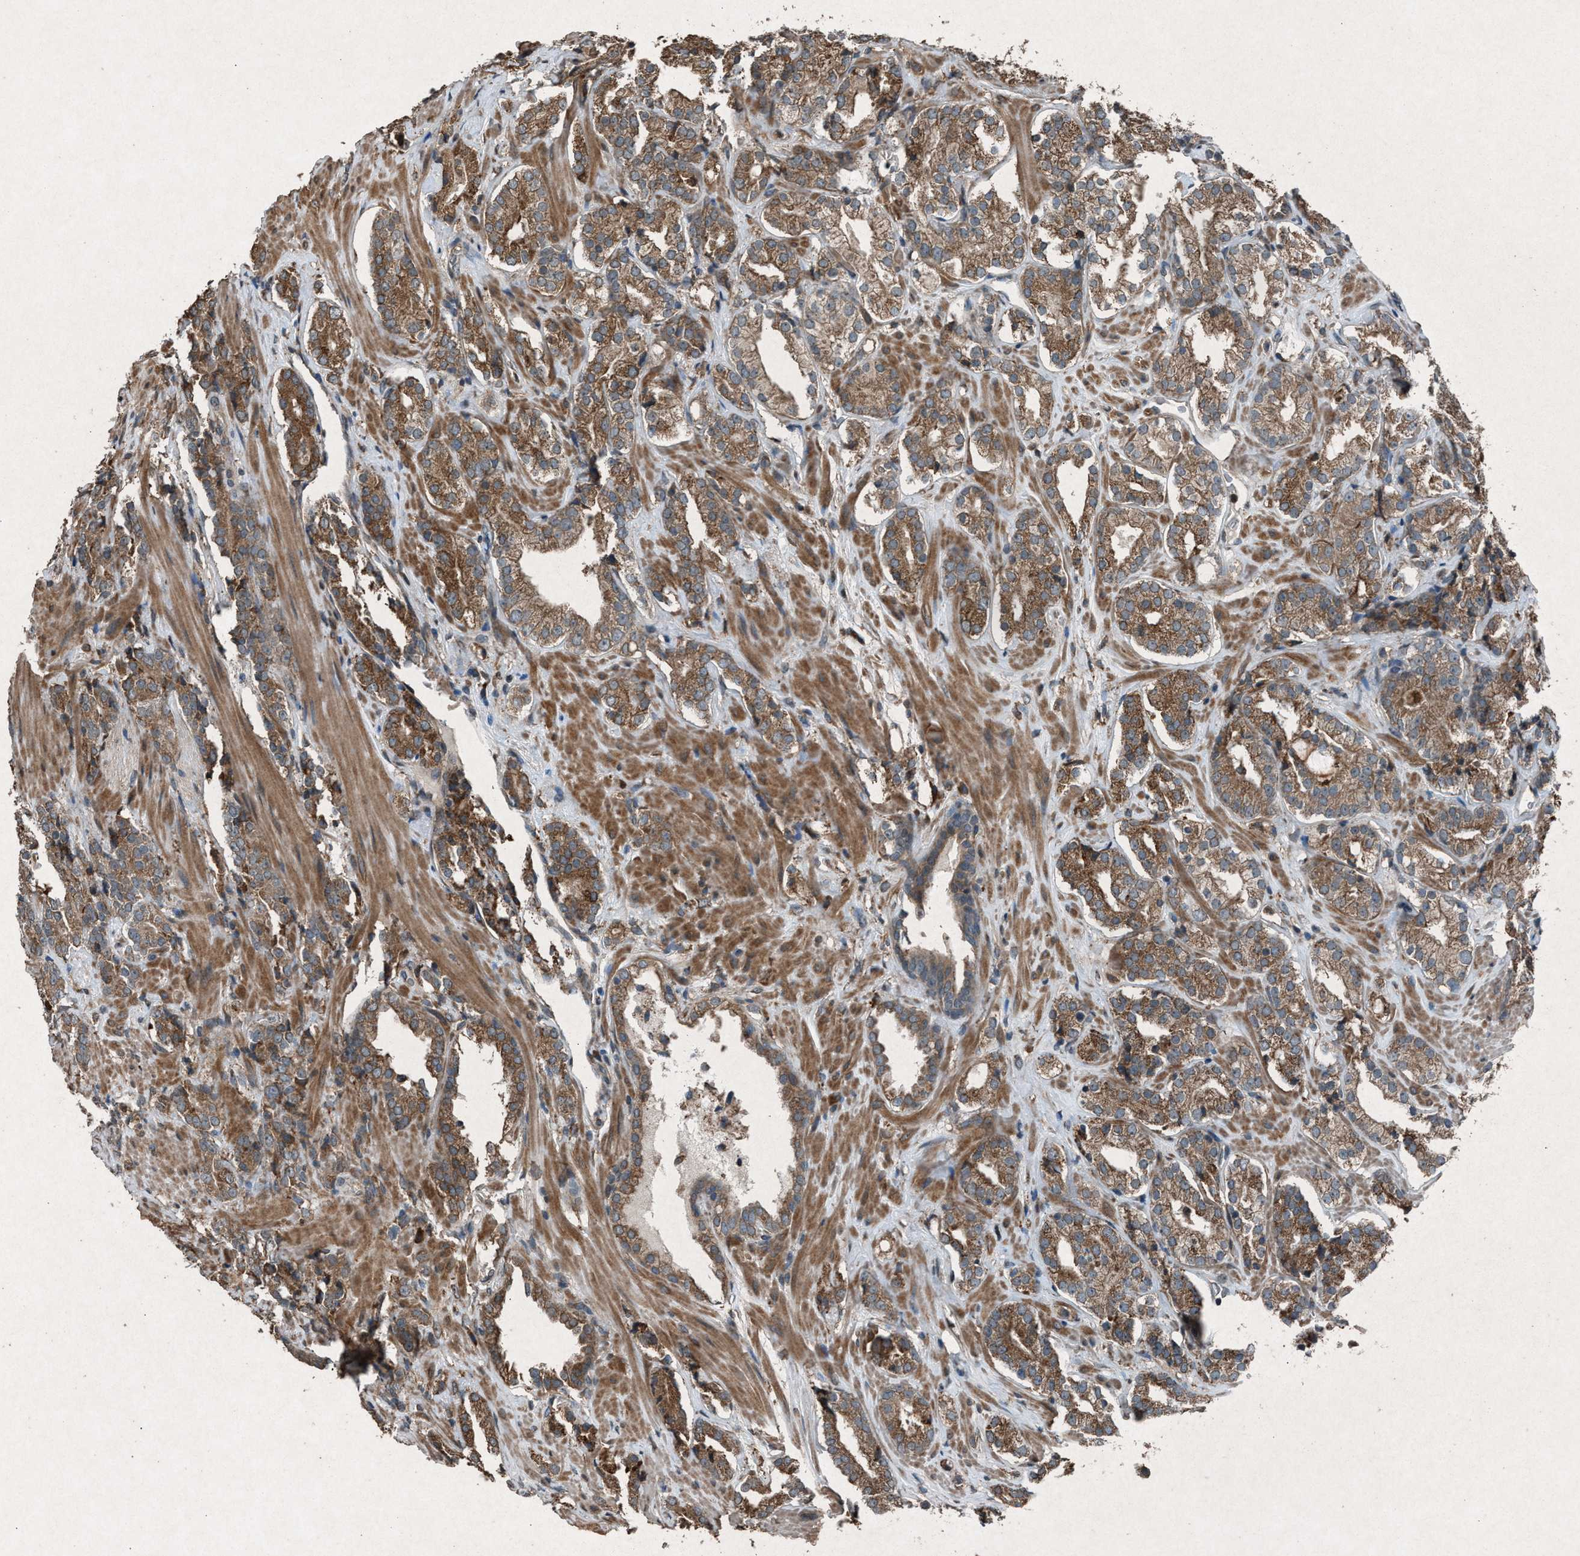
{"staining": {"intensity": "moderate", "quantity": ">75%", "location": "cytoplasmic/membranous"}, "tissue": "prostate cancer", "cell_type": "Tumor cells", "image_type": "cancer", "snomed": [{"axis": "morphology", "description": "Adenocarcinoma, High grade"}, {"axis": "topography", "description": "Prostate"}], "caption": "A brown stain labels moderate cytoplasmic/membranous expression of a protein in human prostate cancer (high-grade adenocarcinoma) tumor cells. Immunohistochemistry (ihc) stains the protein in brown and the nuclei are stained blue.", "gene": "CALR", "patient": {"sex": "male", "age": 71}}